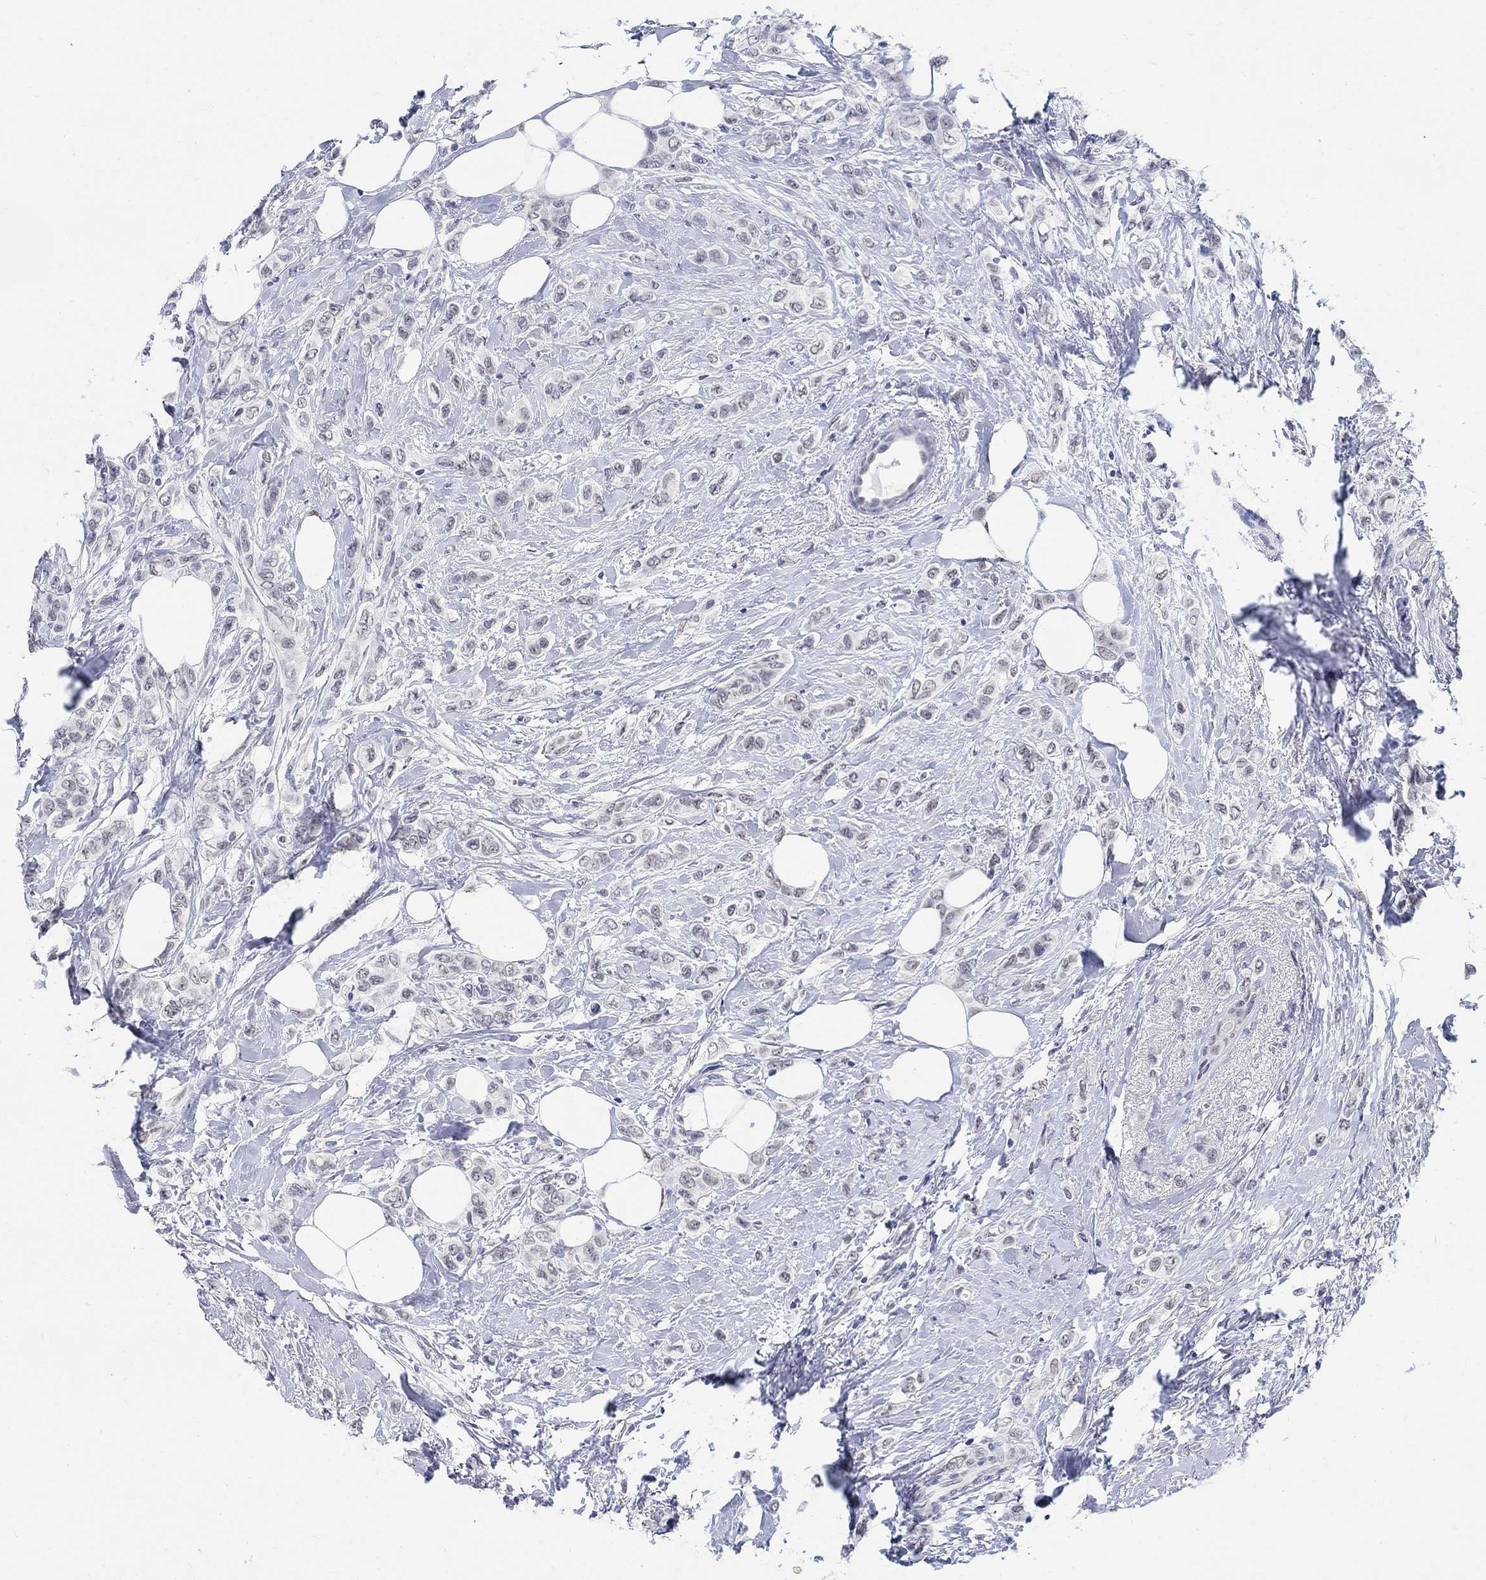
{"staining": {"intensity": "negative", "quantity": "none", "location": "none"}, "tissue": "breast cancer", "cell_type": "Tumor cells", "image_type": "cancer", "snomed": [{"axis": "morphology", "description": "Lobular carcinoma"}, {"axis": "topography", "description": "Breast"}], "caption": "A high-resolution image shows immunohistochemistry (IHC) staining of breast cancer (lobular carcinoma), which exhibits no significant positivity in tumor cells.", "gene": "ANKS1B", "patient": {"sex": "female", "age": 66}}